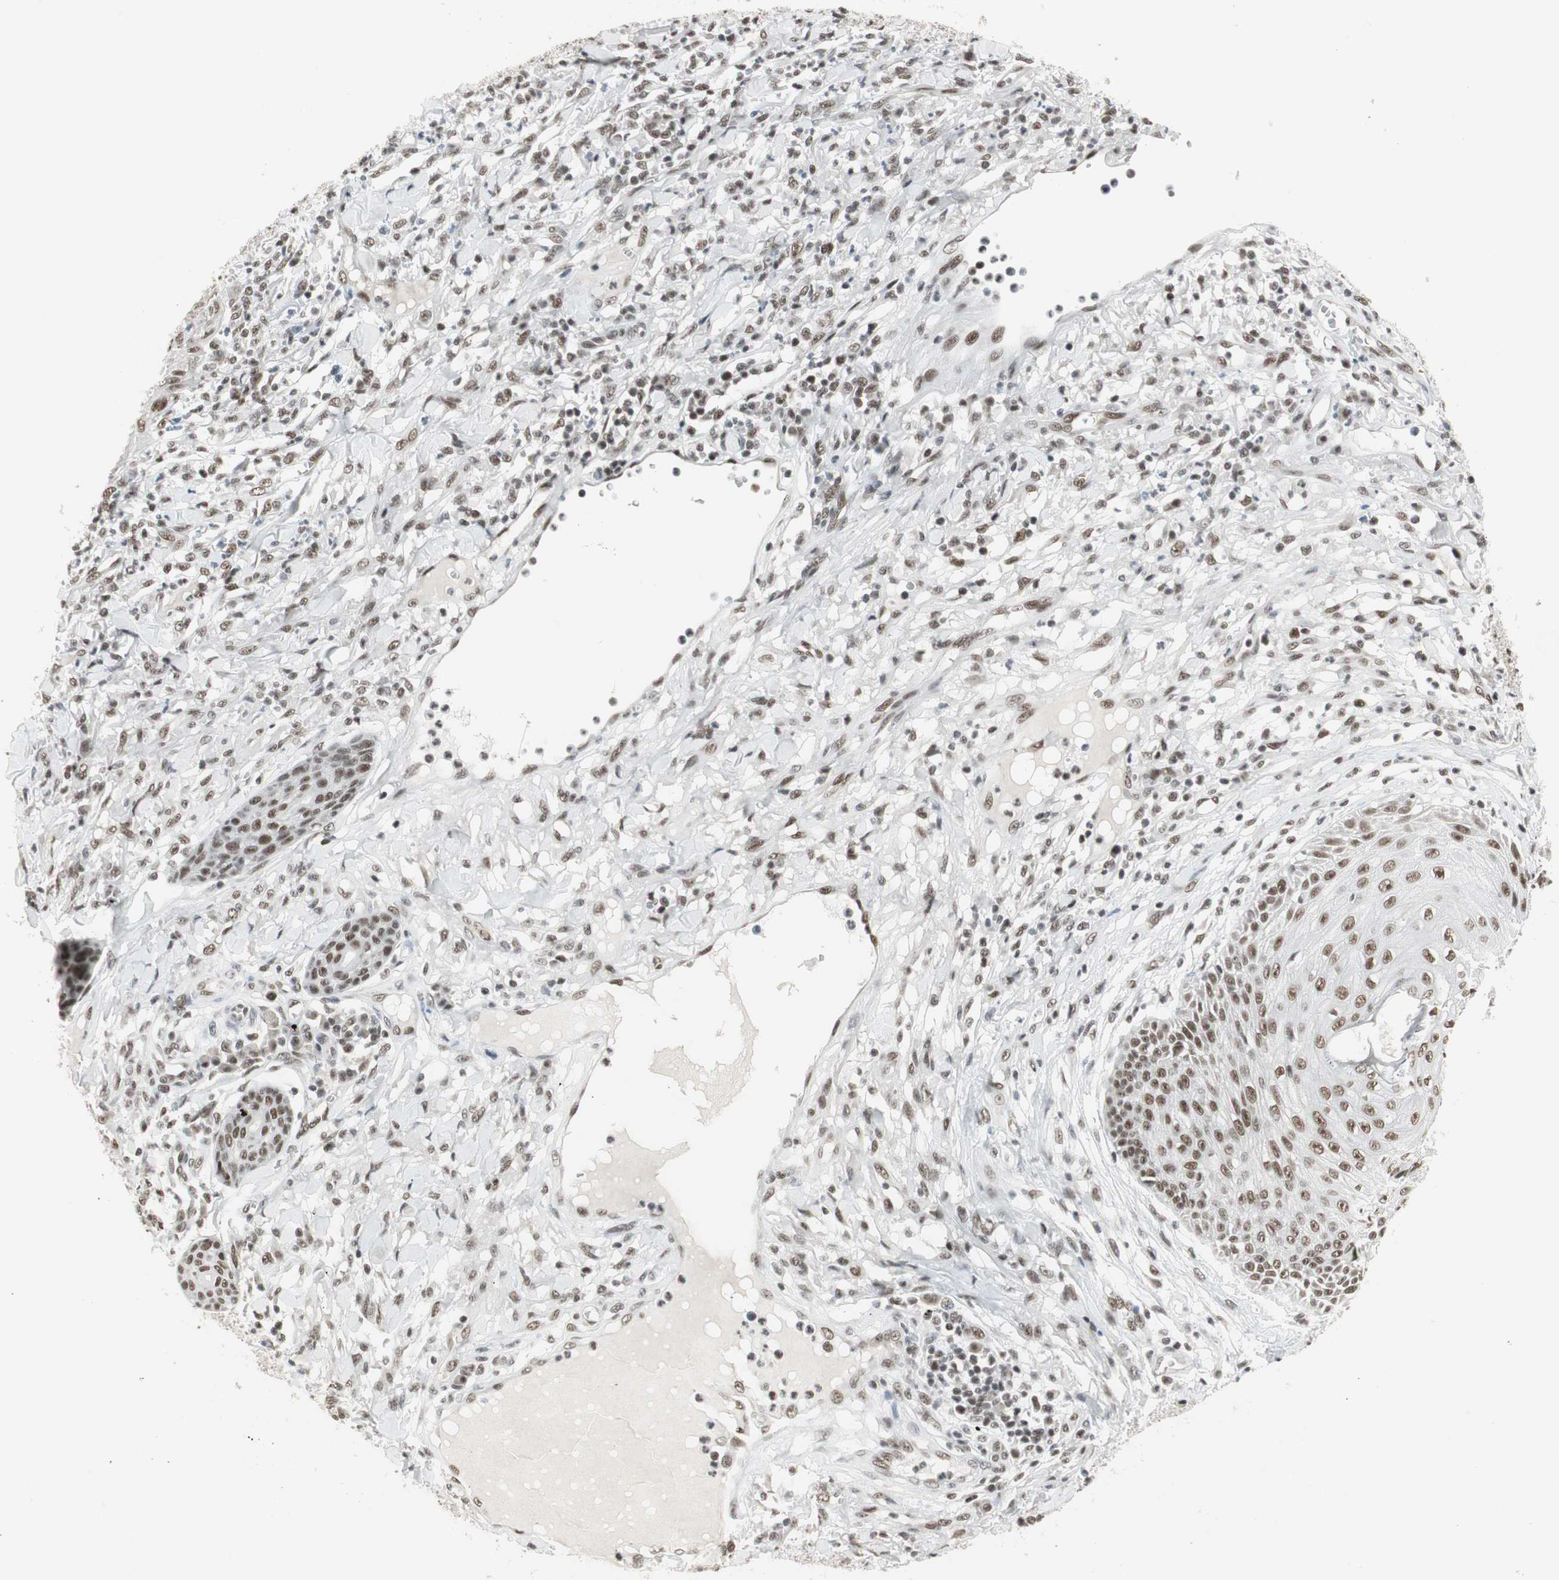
{"staining": {"intensity": "strong", "quantity": ">75%", "location": "nuclear"}, "tissue": "skin cancer", "cell_type": "Tumor cells", "image_type": "cancer", "snomed": [{"axis": "morphology", "description": "Squamous cell carcinoma, NOS"}, {"axis": "topography", "description": "Skin"}], "caption": "DAB (3,3'-diaminobenzidine) immunohistochemical staining of human skin cancer (squamous cell carcinoma) shows strong nuclear protein positivity in about >75% of tumor cells.", "gene": "RTF1", "patient": {"sex": "female", "age": 78}}